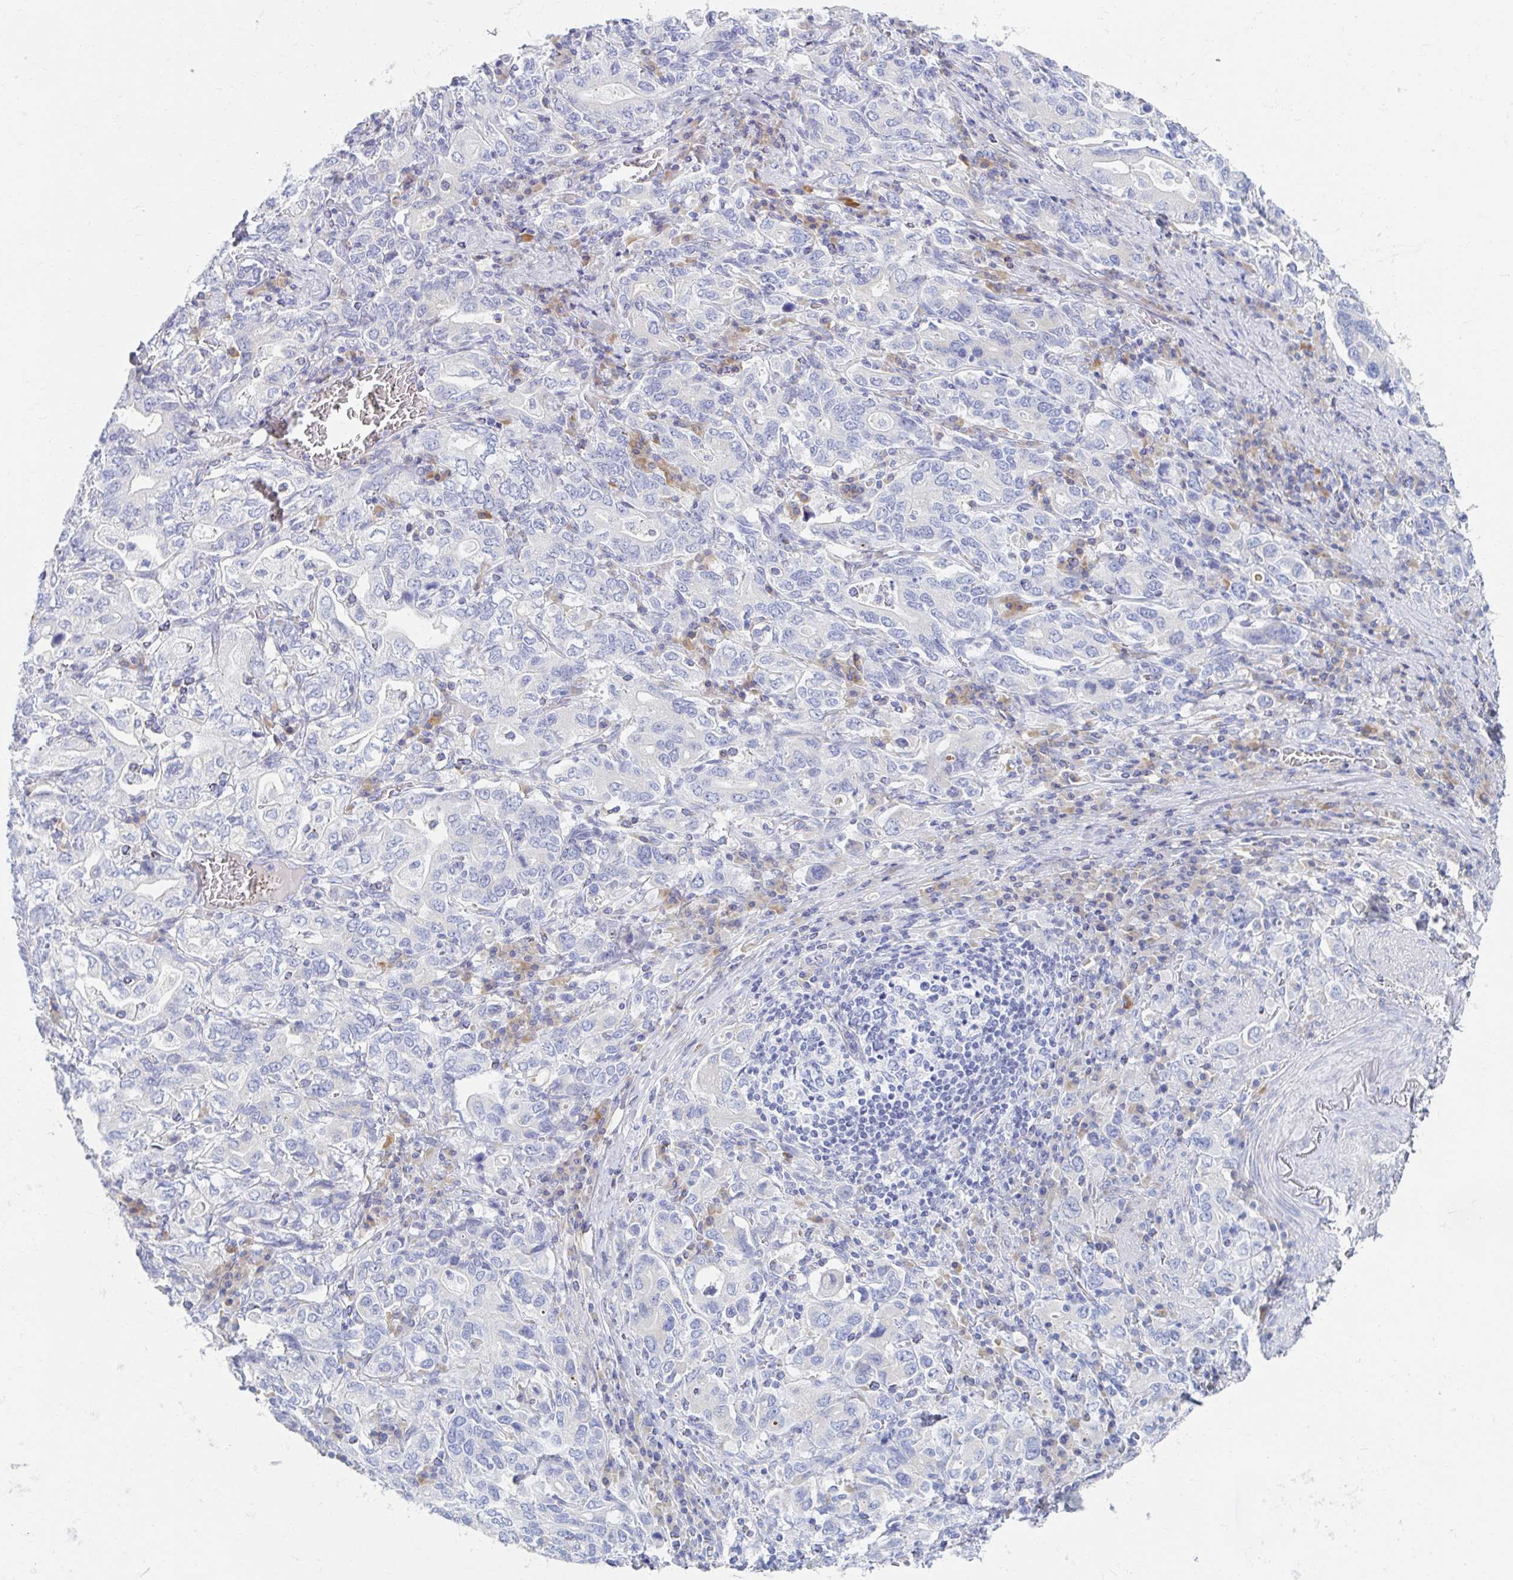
{"staining": {"intensity": "negative", "quantity": "none", "location": "none"}, "tissue": "stomach cancer", "cell_type": "Tumor cells", "image_type": "cancer", "snomed": [{"axis": "morphology", "description": "Adenocarcinoma, NOS"}, {"axis": "topography", "description": "Stomach, upper"}, {"axis": "topography", "description": "Stomach"}], "caption": "The immunohistochemistry image has no significant positivity in tumor cells of stomach cancer tissue.", "gene": "MYLK2", "patient": {"sex": "male", "age": 62}}